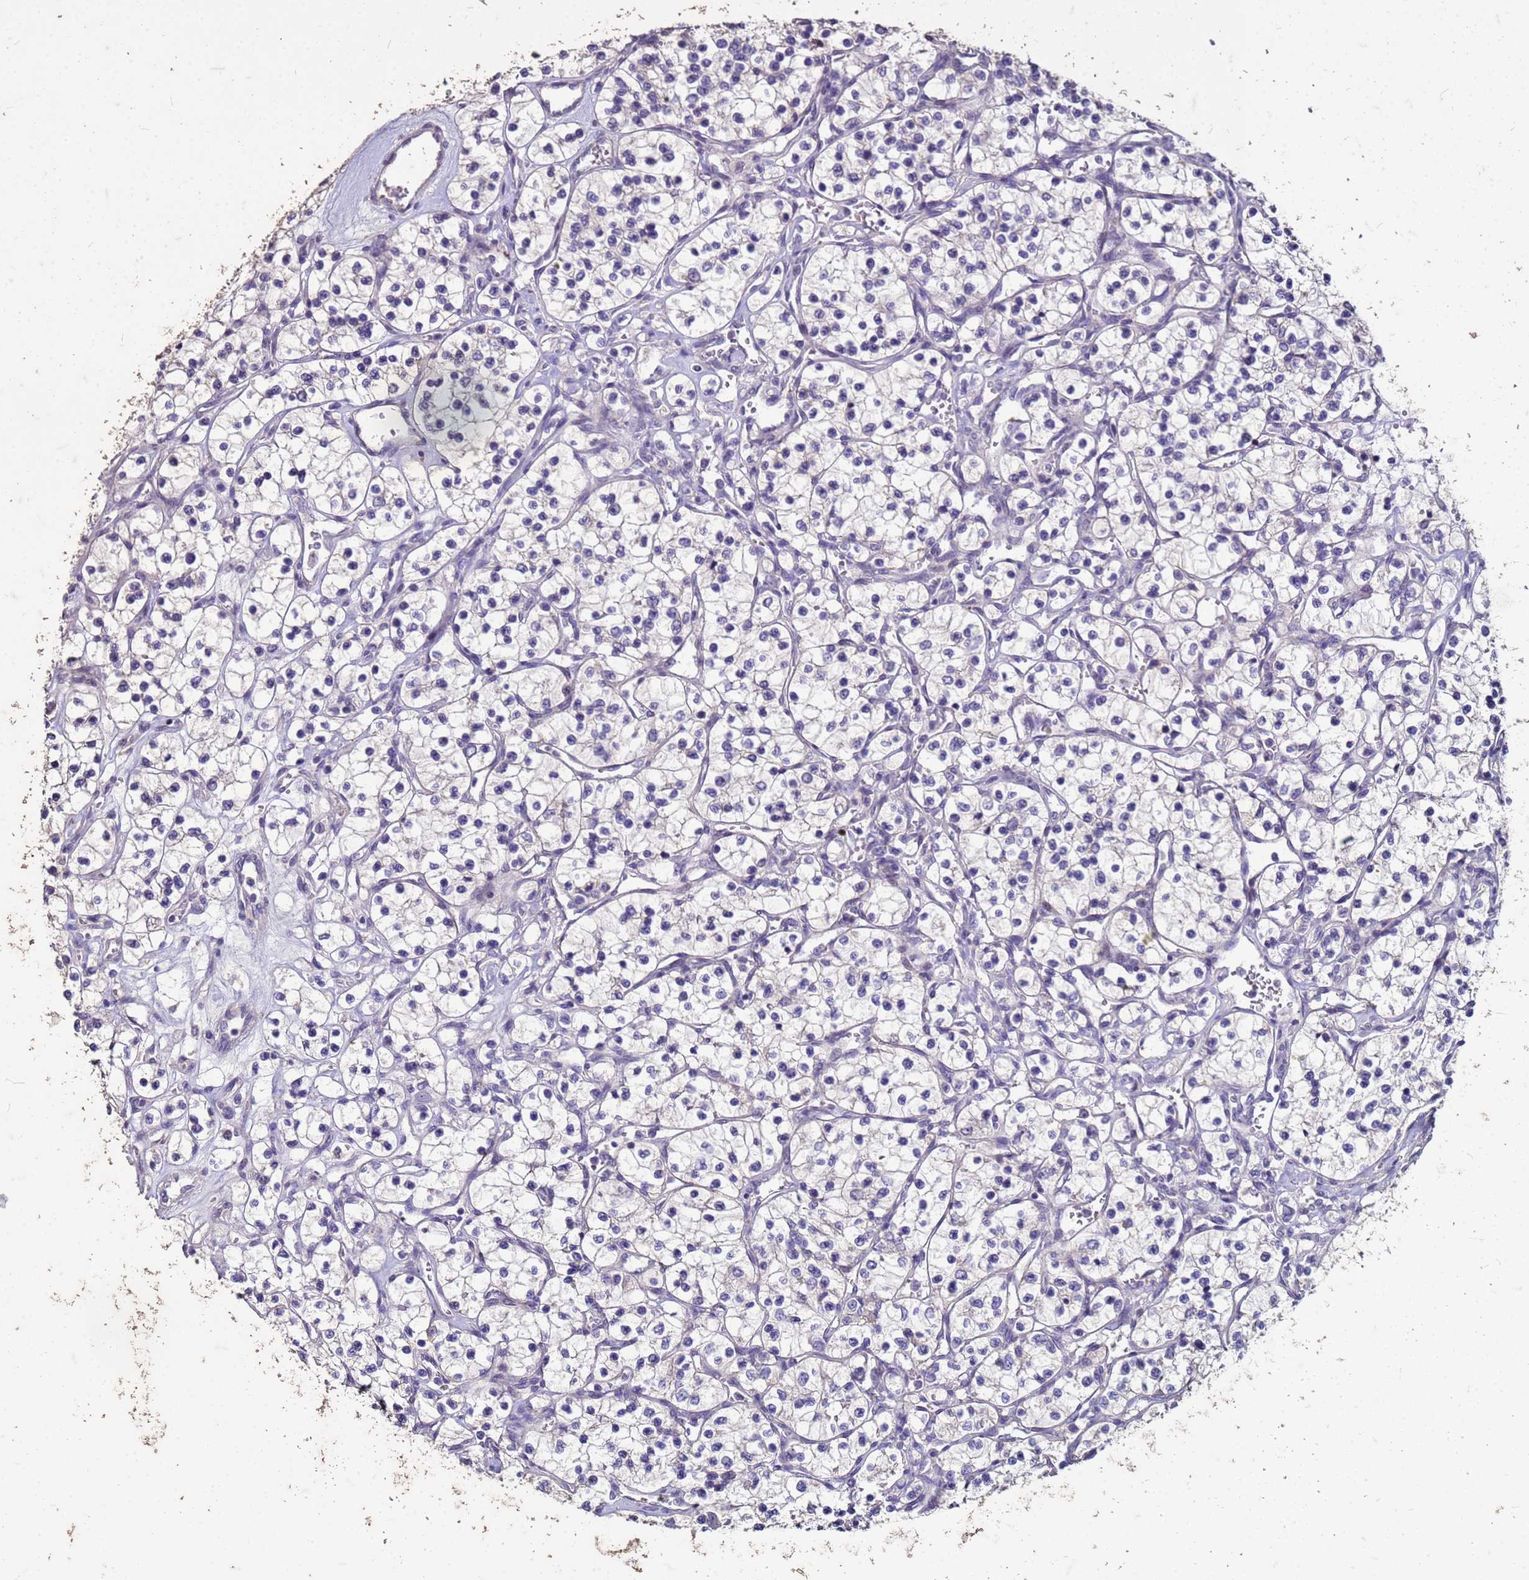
{"staining": {"intensity": "negative", "quantity": "none", "location": "none"}, "tissue": "renal cancer", "cell_type": "Tumor cells", "image_type": "cancer", "snomed": [{"axis": "morphology", "description": "Adenocarcinoma, NOS"}, {"axis": "topography", "description": "Kidney"}], "caption": "Protein analysis of renal adenocarcinoma exhibits no significant positivity in tumor cells.", "gene": "FAM184B", "patient": {"sex": "female", "age": 69}}